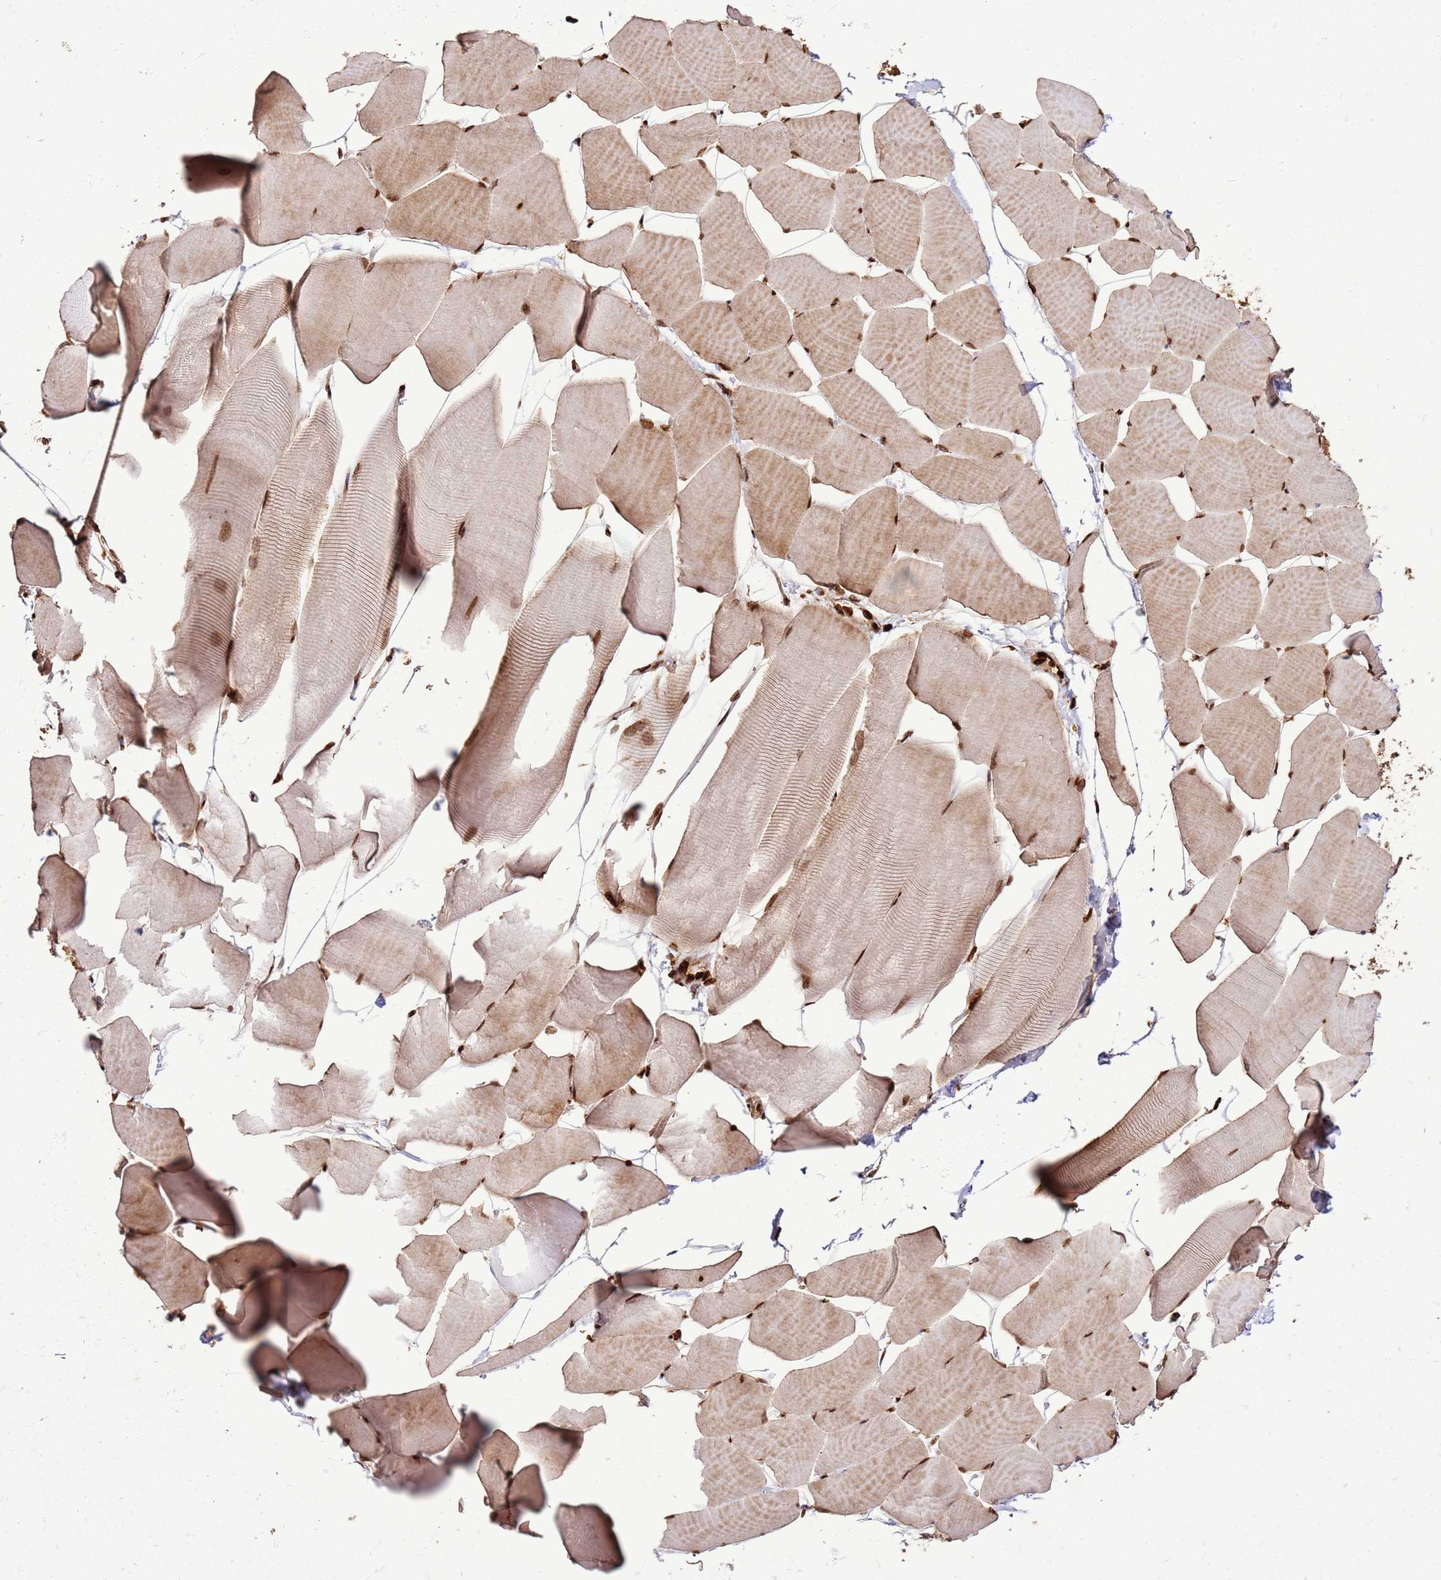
{"staining": {"intensity": "strong", "quantity": "25%-75%", "location": "cytoplasmic/membranous,nuclear"}, "tissue": "skeletal muscle", "cell_type": "Myocytes", "image_type": "normal", "snomed": [{"axis": "morphology", "description": "Normal tissue, NOS"}, {"axis": "topography", "description": "Skeletal muscle"}], "caption": "Brown immunohistochemical staining in benign skeletal muscle demonstrates strong cytoplasmic/membranous,nuclear positivity in approximately 25%-75% of myocytes. The staining was performed using DAB (3,3'-diaminobenzidine), with brown indicating positive protein expression. Nuclei are stained blue with hematoxylin.", "gene": "HNRNPAB", "patient": {"sex": "male", "age": 25}}